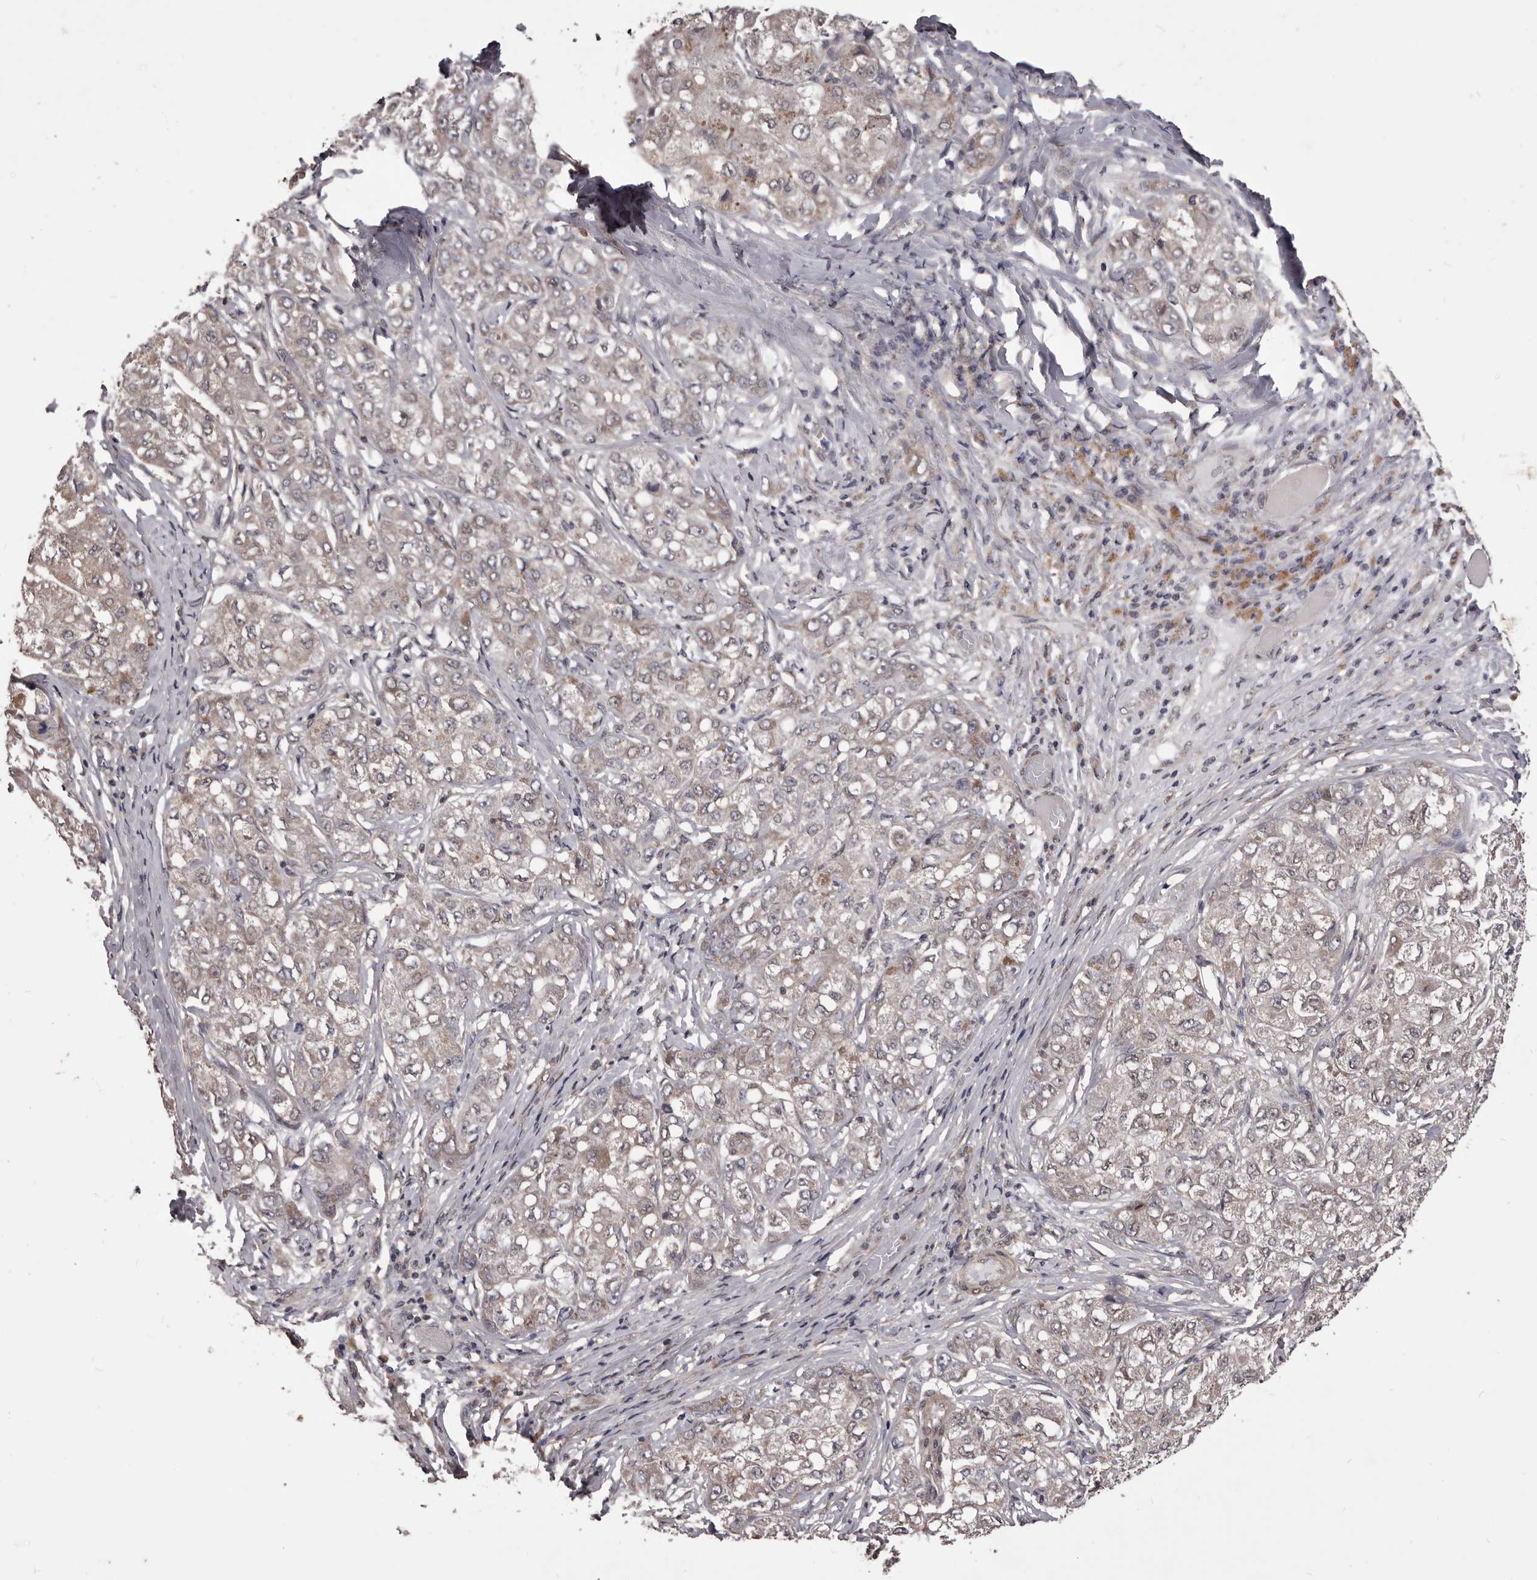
{"staining": {"intensity": "weak", "quantity": "<25%", "location": "cytoplasmic/membranous"}, "tissue": "liver cancer", "cell_type": "Tumor cells", "image_type": "cancer", "snomed": [{"axis": "morphology", "description": "Carcinoma, Hepatocellular, NOS"}, {"axis": "topography", "description": "Liver"}], "caption": "High magnification brightfield microscopy of liver hepatocellular carcinoma stained with DAB (brown) and counterstained with hematoxylin (blue): tumor cells show no significant positivity.", "gene": "CELF3", "patient": {"sex": "male", "age": 80}}